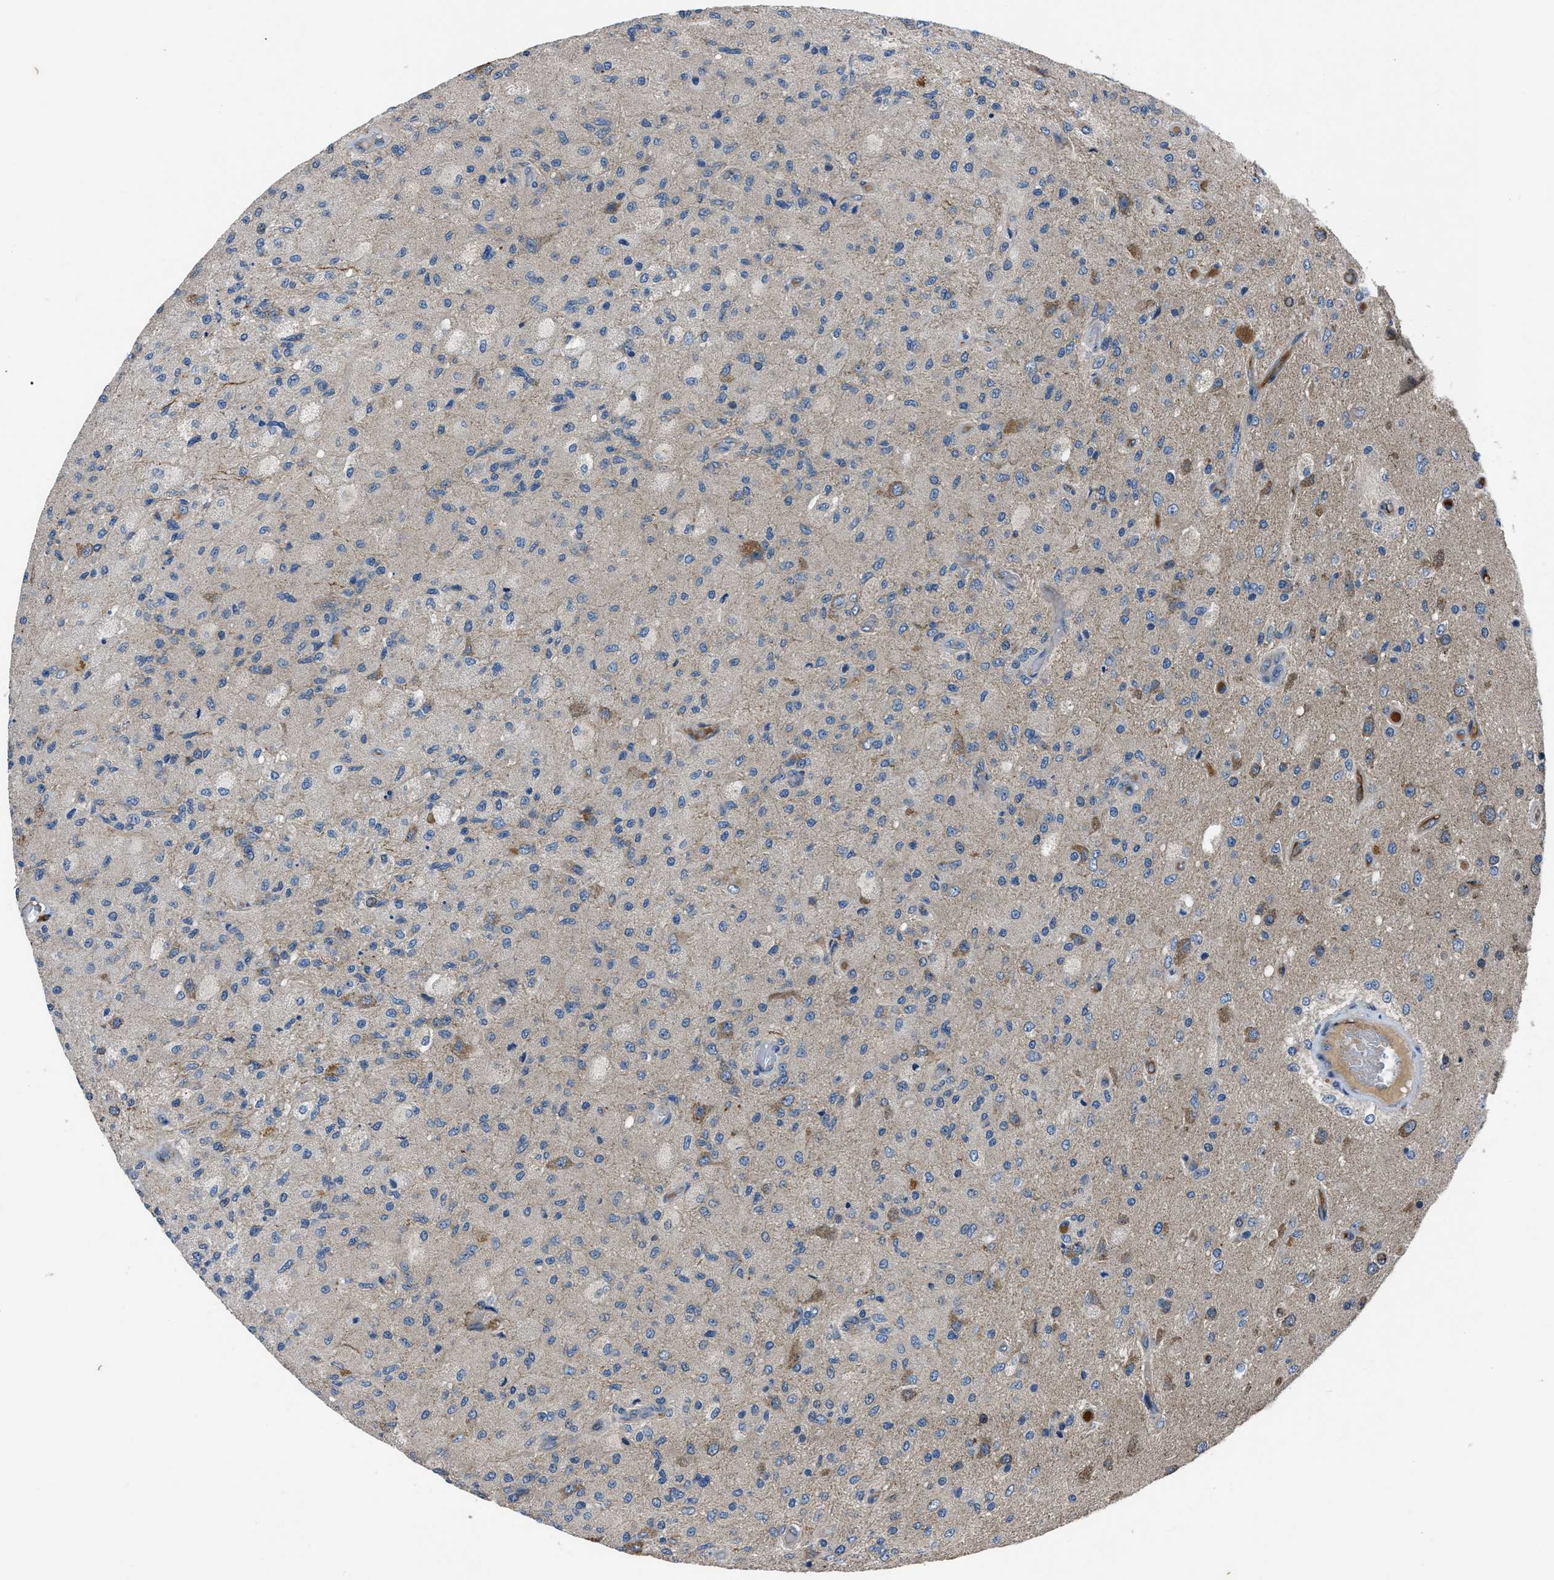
{"staining": {"intensity": "weak", "quantity": "<25%", "location": "cytoplasmic/membranous"}, "tissue": "glioma", "cell_type": "Tumor cells", "image_type": "cancer", "snomed": [{"axis": "morphology", "description": "Normal tissue, NOS"}, {"axis": "morphology", "description": "Glioma, malignant, High grade"}, {"axis": "topography", "description": "Cerebral cortex"}], "caption": "A high-resolution histopathology image shows immunohistochemistry staining of glioma, which shows no significant positivity in tumor cells.", "gene": "ERC1", "patient": {"sex": "male", "age": 77}}